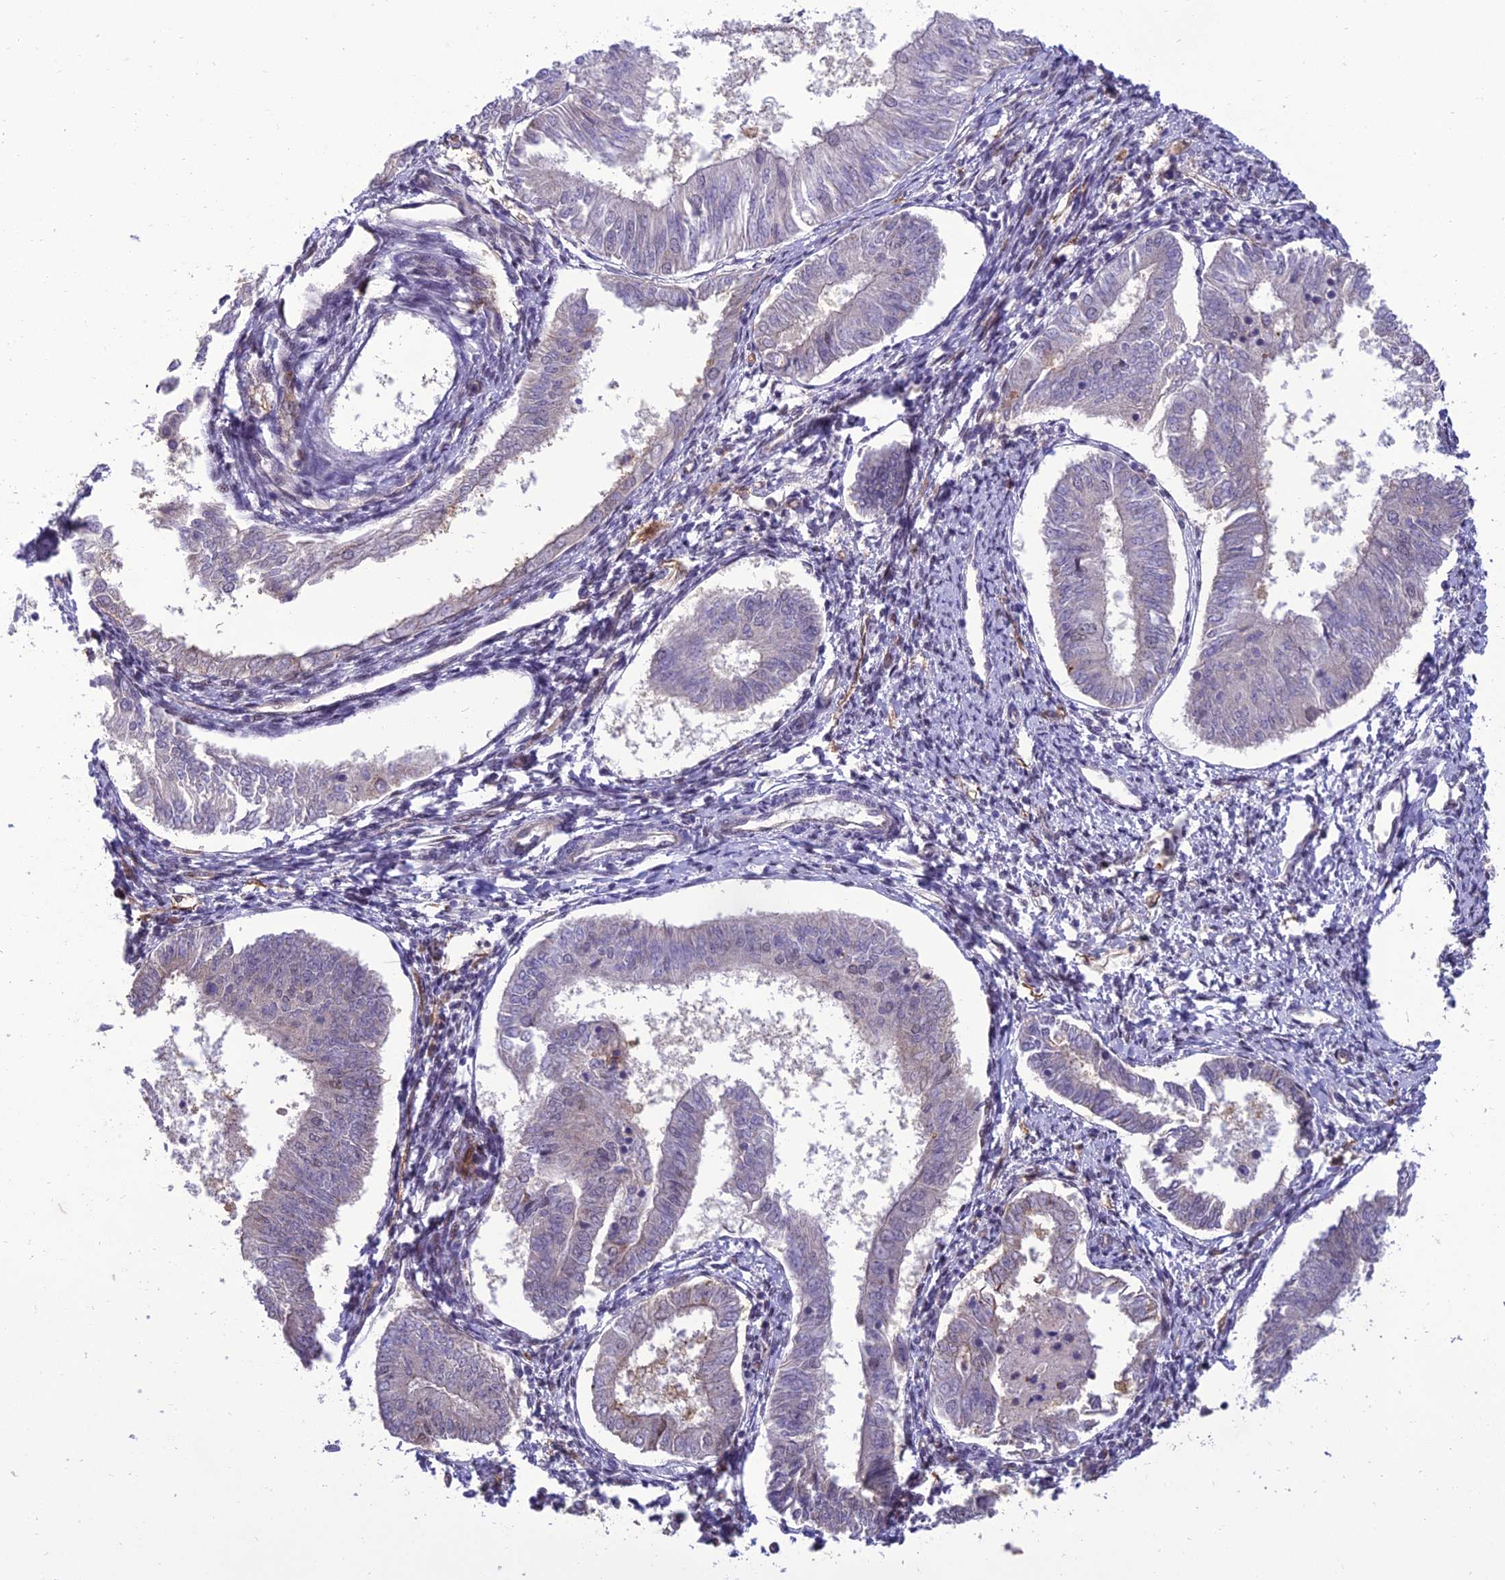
{"staining": {"intensity": "negative", "quantity": "none", "location": "none"}, "tissue": "endometrial cancer", "cell_type": "Tumor cells", "image_type": "cancer", "snomed": [{"axis": "morphology", "description": "Adenocarcinoma, NOS"}, {"axis": "topography", "description": "Endometrium"}], "caption": "A photomicrograph of human adenocarcinoma (endometrial) is negative for staining in tumor cells.", "gene": "RANBP3", "patient": {"sex": "female", "age": 58}}